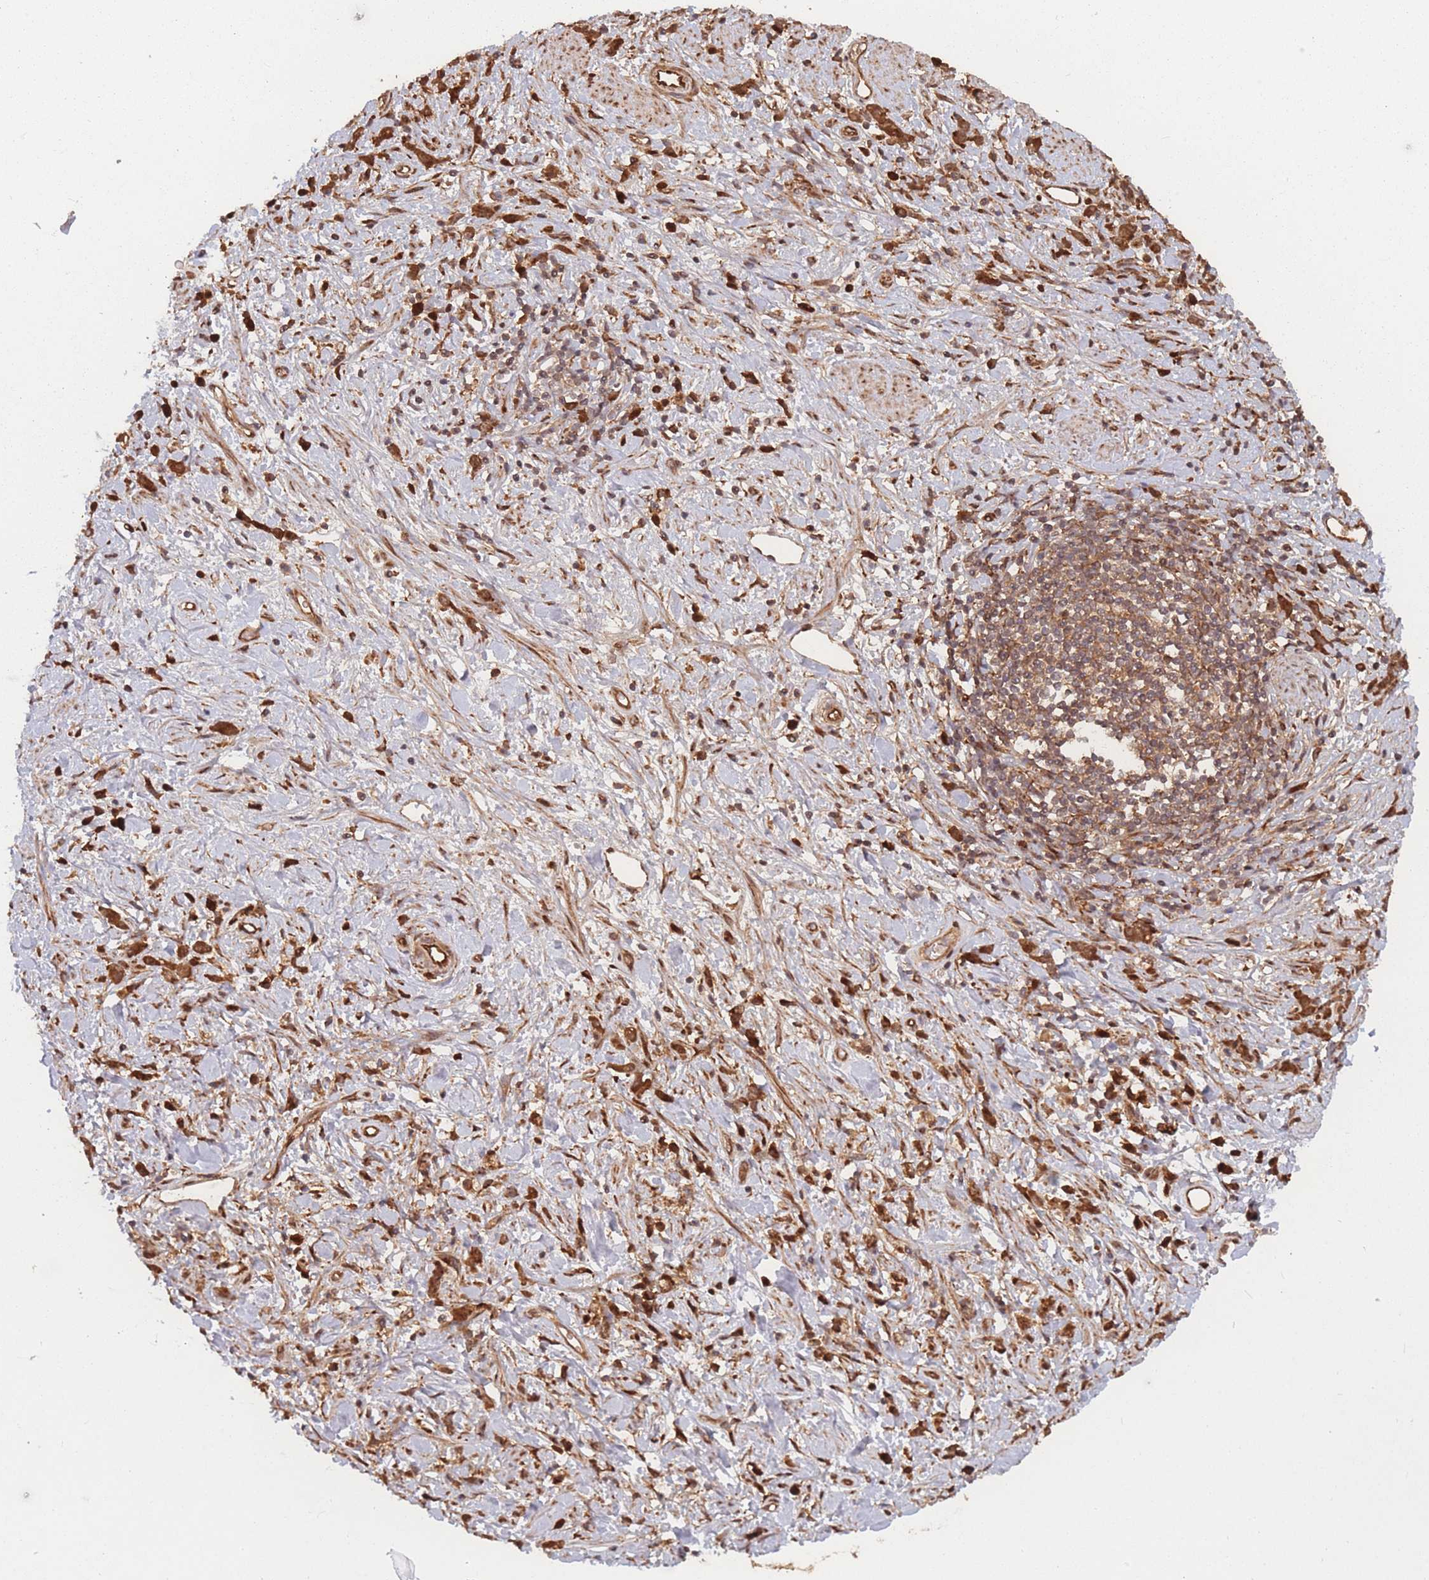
{"staining": {"intensity": "strong", "quantity": ">75%", "location": "cytoplasmic/membranous"}, "tissue": "stomach cancer", "cell_type": "Tumor cells", "image_type": "cancer", "snomed": [{"axis": "morphology", "description": "Adenocarcinoma, NOS"}, {"axis": "topography", "description": "Stomach"}], "caption": "This is a micrograph of immunohistochemistry (IHC) staining of stomach cancer (adenocarcinoma), which shows strong staining in the cytoplasmic/membranous of tumor cells.", "gene": "PODXL2", "patient": {"sex": "female", "age": 60}}